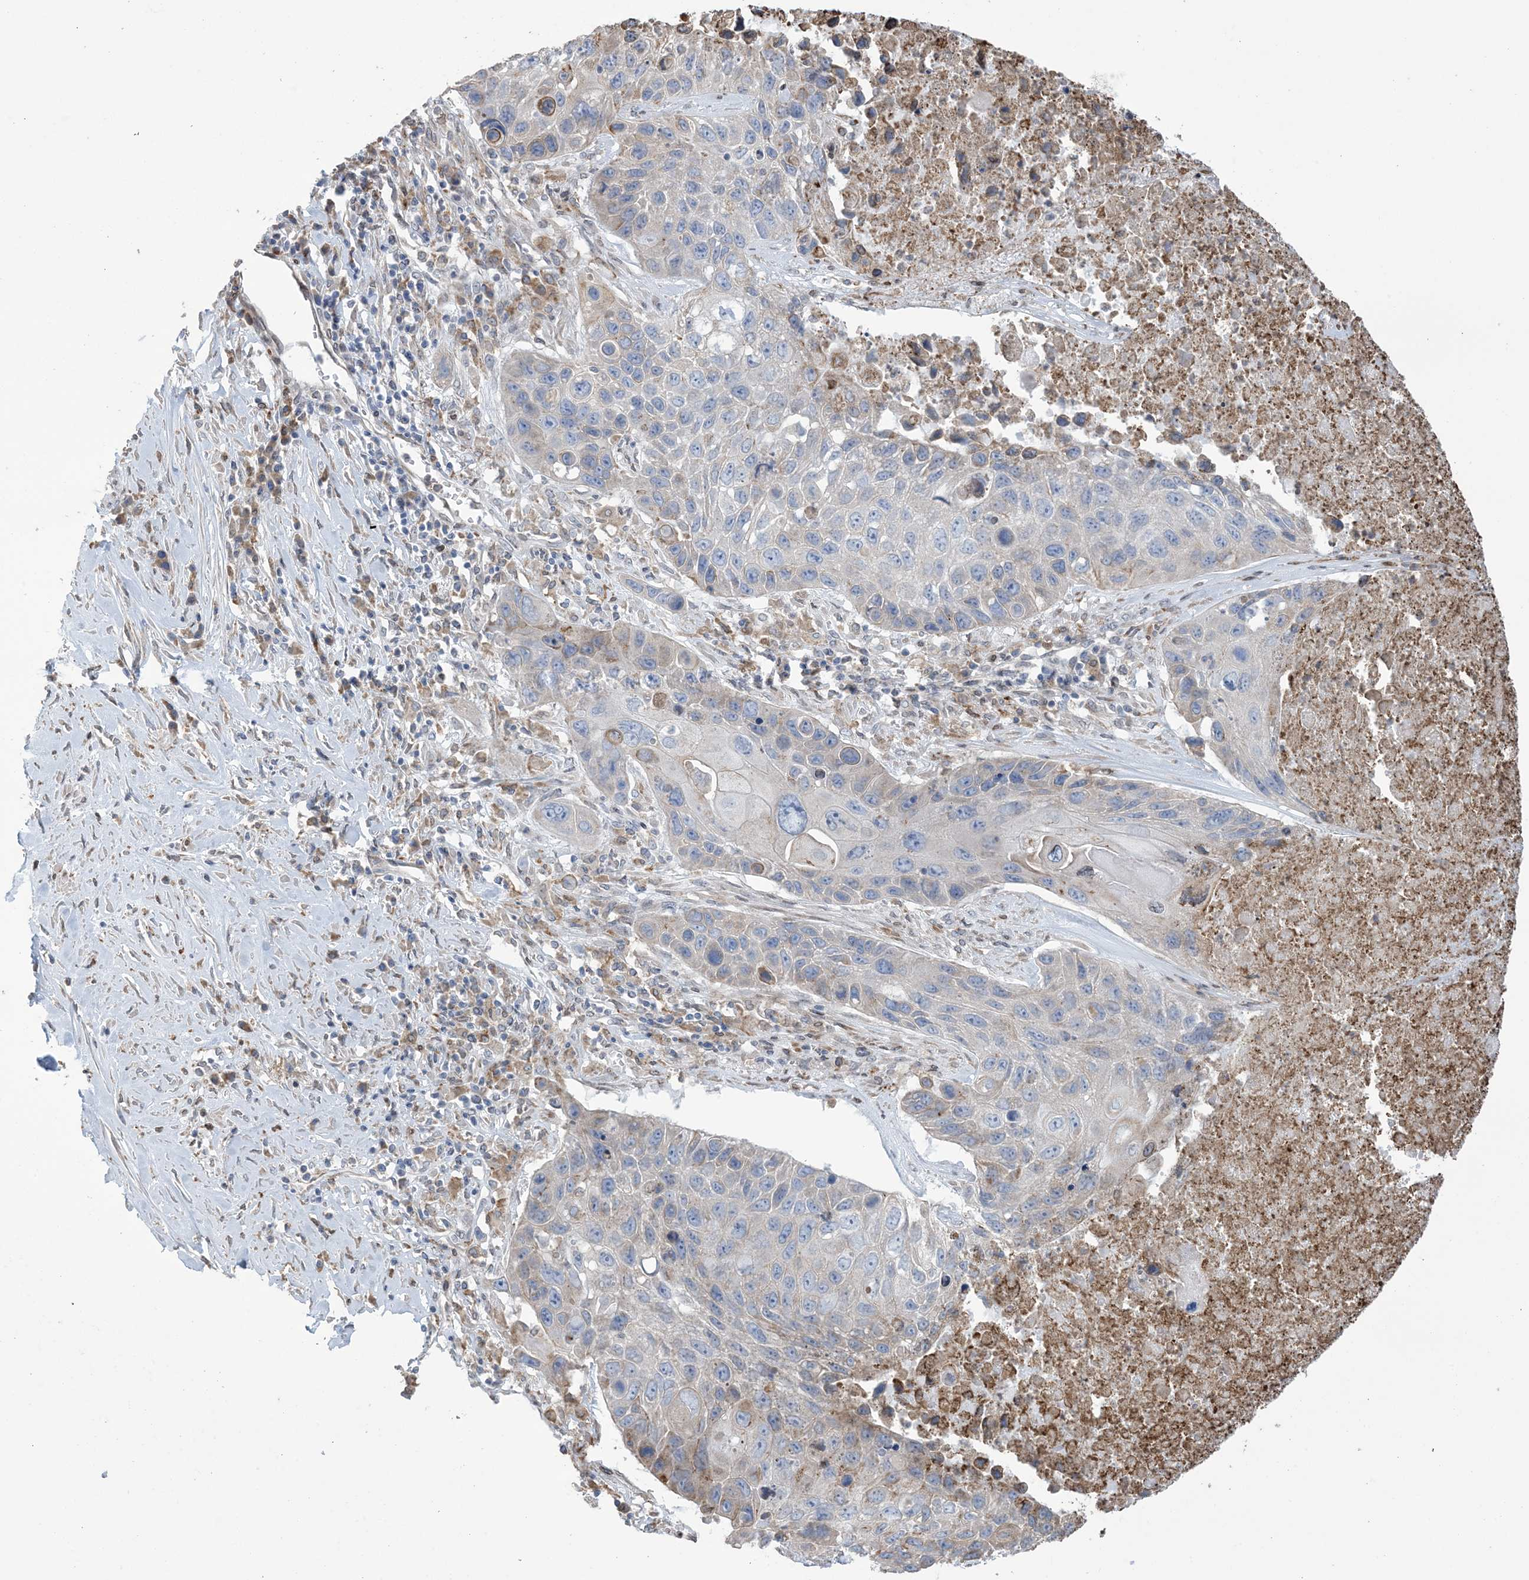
{"staining": {"intensity": "moderate", "quantity": "<25%", "location": "cytoplasmic/membranous"}, "tissue": "lung cancer", "cell_type": "Tumor cells", "image_type": "cancer", "snomed": [{"axis": "morphology", "description": "Squamous cell carcinoma, NOS"}, {"axis": "topography", "description": "Lung"}], "caption": "Tumor cells demonstrate low levels of moderate cytoplasmic/membranous expression in approximately <25% of cells in lung cancer (squamous cell carcinoma).", "gene": "SHANK1", "patient": {"sex": "male", "age": 61}}